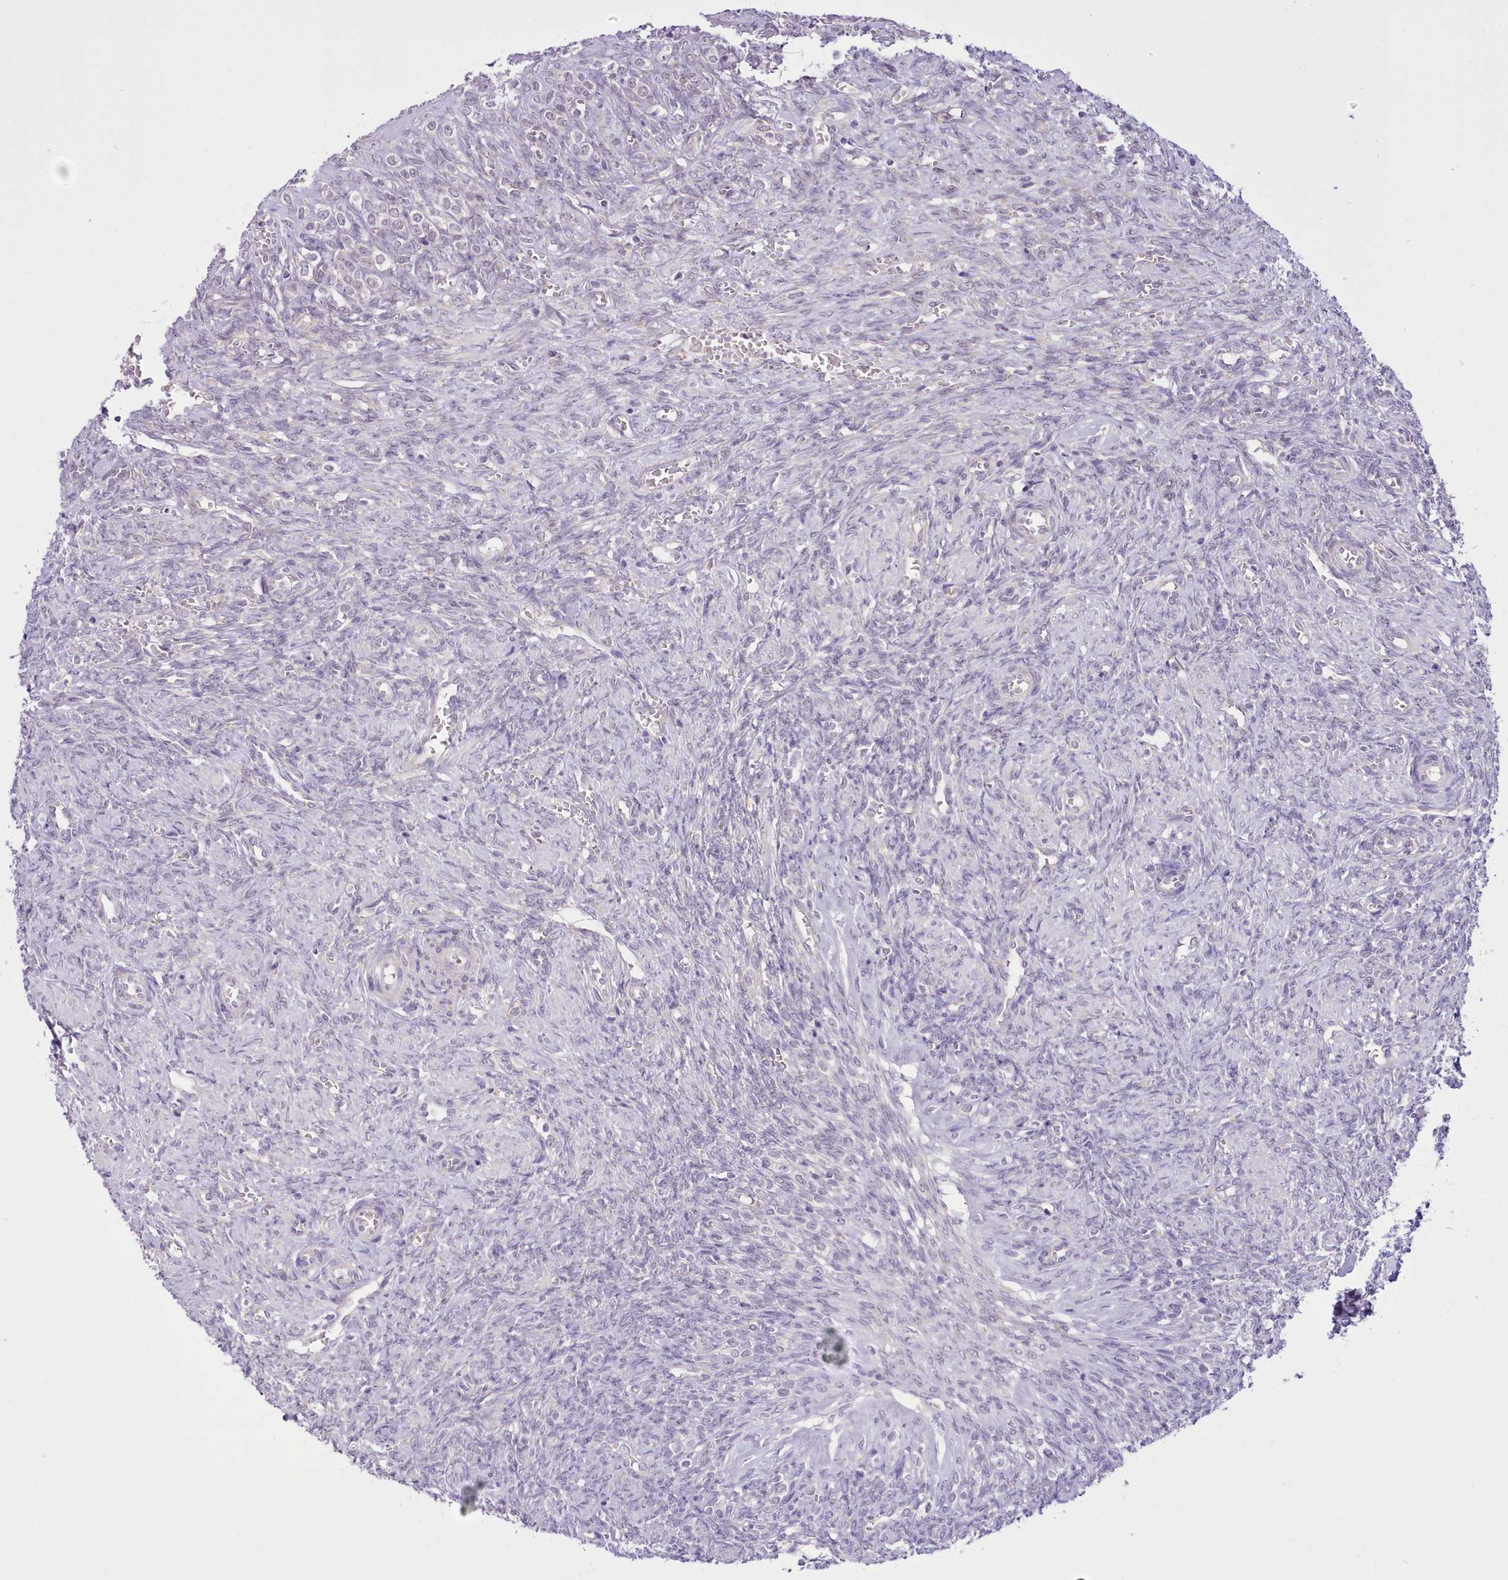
{"staining": {"intensity": "negative", "quantity": "none", "location": "none"}, "tissue": "ovary", "cell_type": "Follicle cells", "image_type": "normal", "snomed": [{"axis": "morphology", "description": "Normal tissue, NOS"}, {"axis": "topography", "description": "Ovary"}], "caption": "DAB (3,3'-diaminobenzidine) immunohistochemical staining of benign human ovary exhibits no significant expression in follicle cells.", "gene": "SEC61B", "patient": {"sex": "female", "age": 41}}